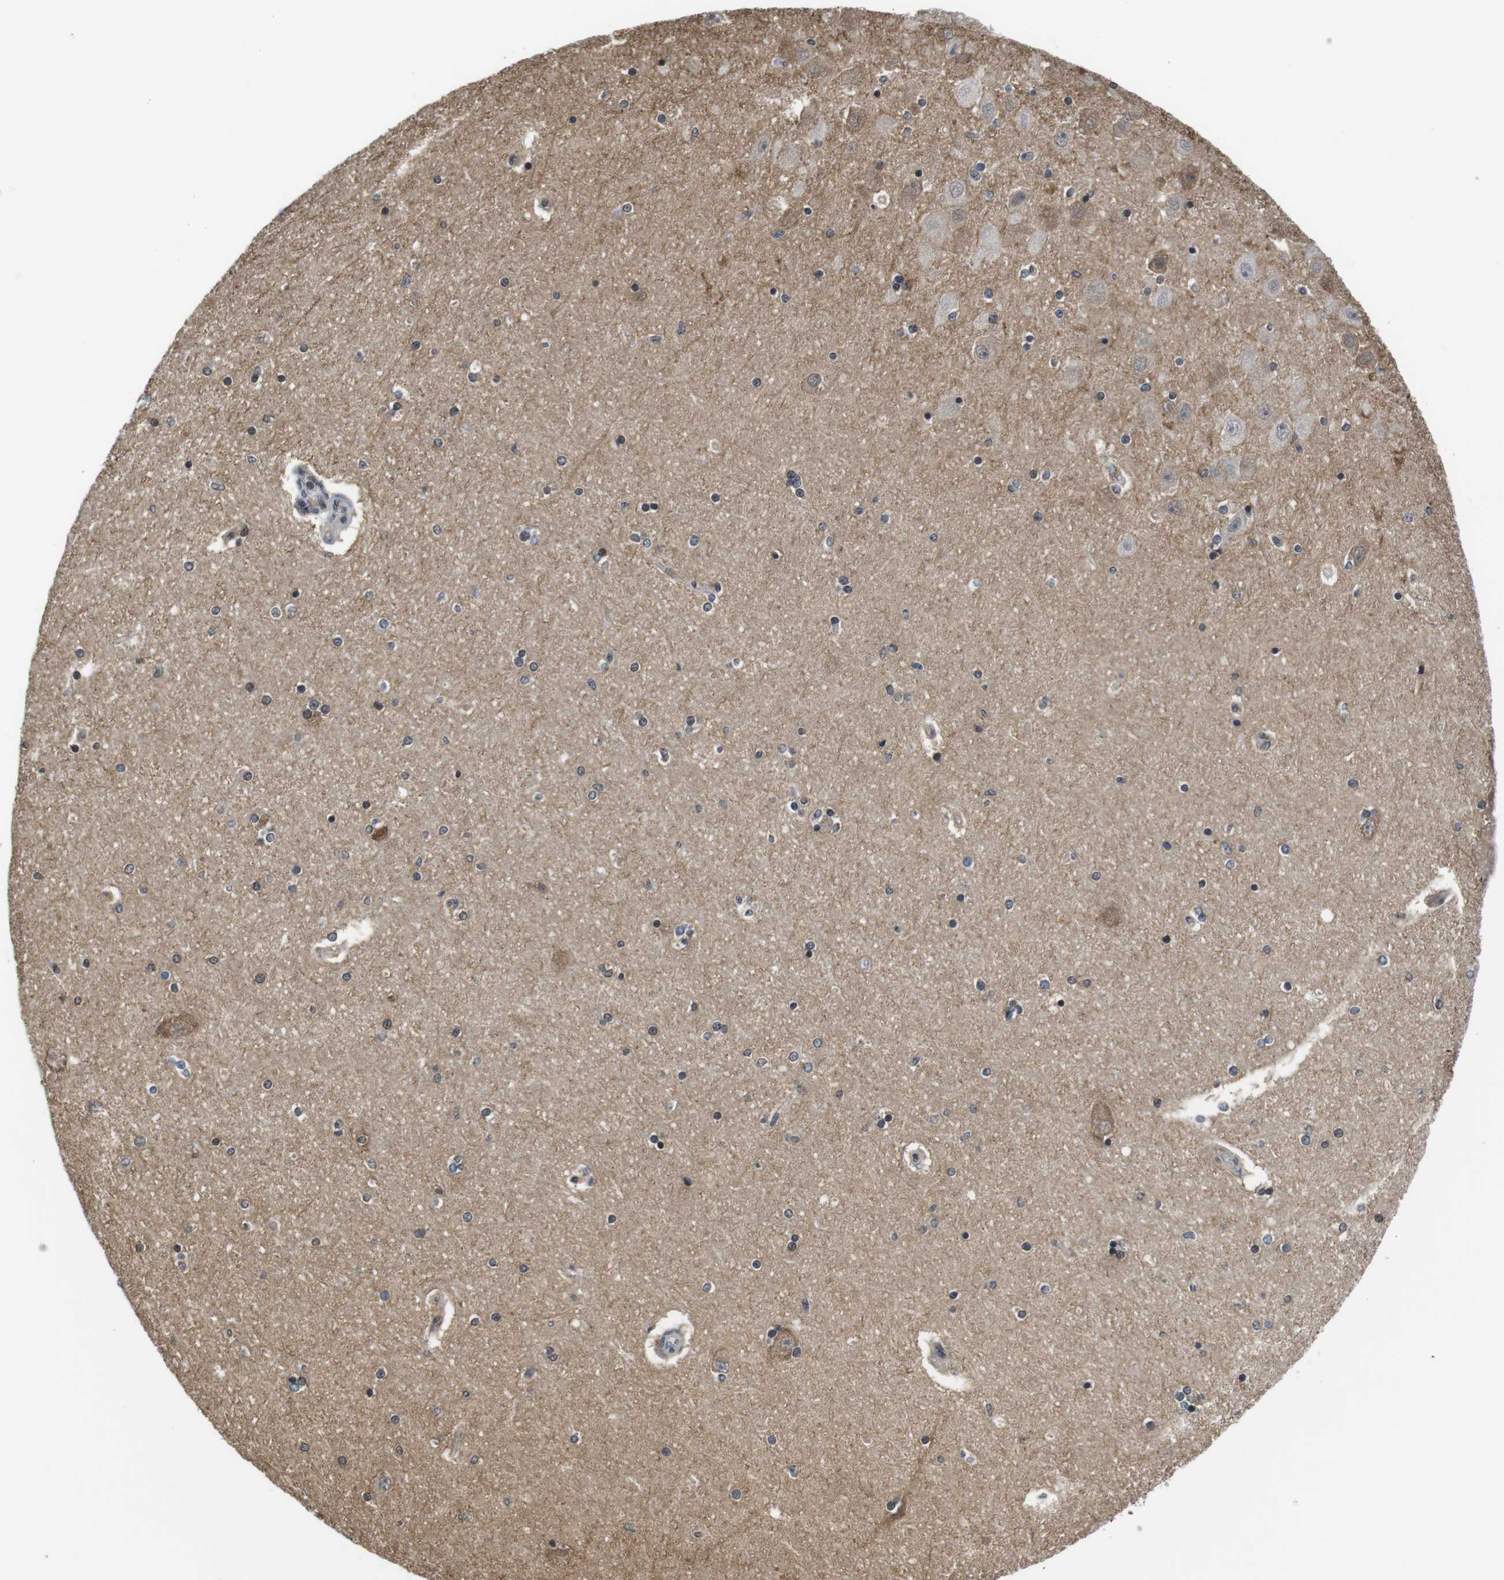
{"staining": {"intensity": "moderate", "quantity": "<25%", "location": "cytoplasmic/membranous,nuclear"}, "tissue": "hippocampus", "cell_type": "Glial cells", "image_type": "normal", "snomed": [{"axis": "morphology", "description": "Normal tissue, NOS"}, {"axis": "topography", "description": "Hippocampus"}], "caption": "Immunohistochemistry (IHC) histopathology image of benign hippocampus: hippocampus stained using immunohistochemistry reveals low levels of moderate protein expression localized specifically in the cytoplasmic/membranous,nuclear of glial cells, appearing as a cytoplasmic/membranous,nuclear brown color.", "gene": "FADD", "patient": {"sex": "female", "age": 54}}